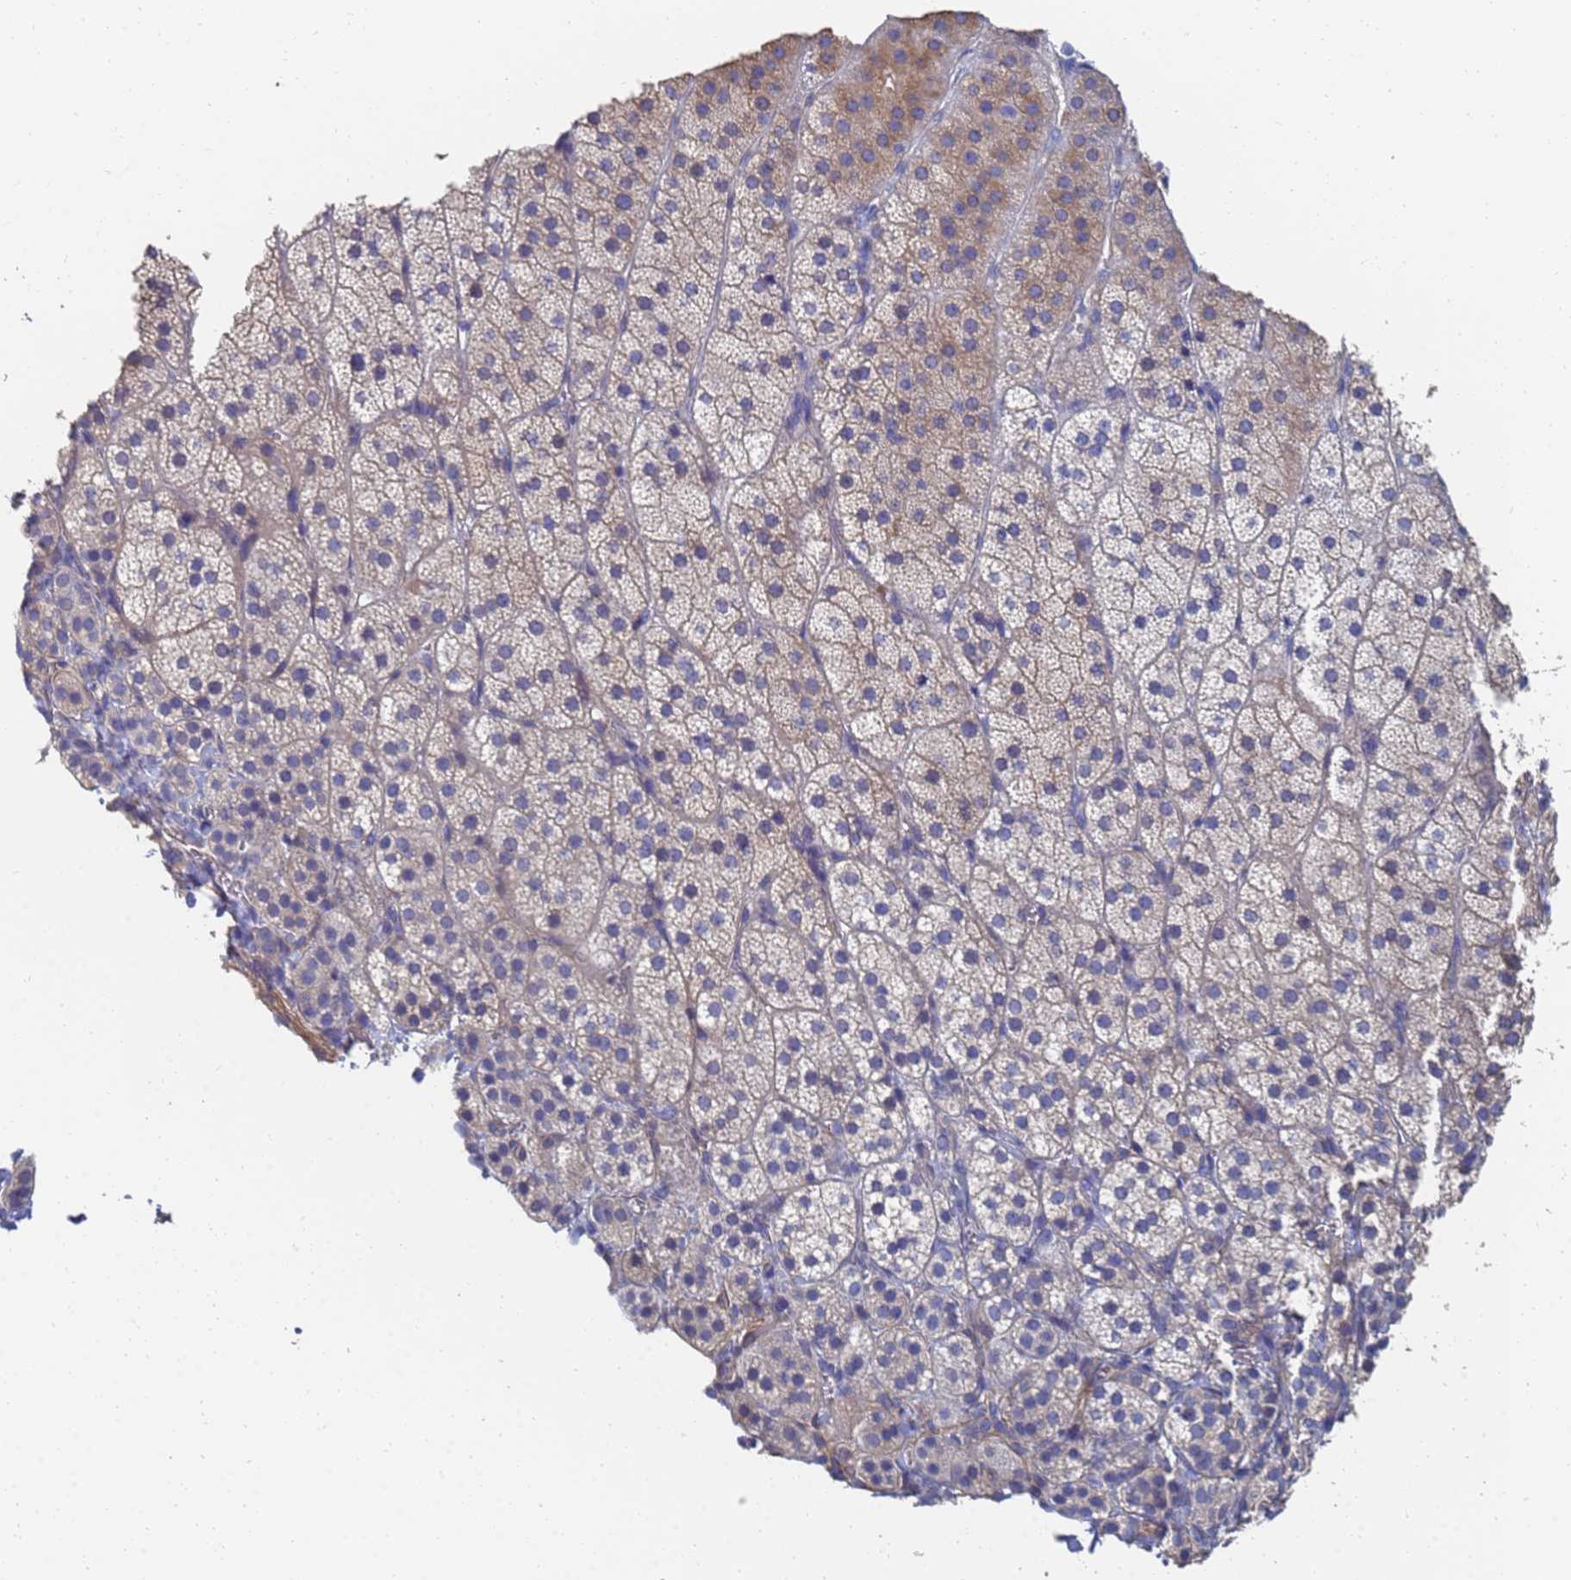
{"staining": {"intensity": "weak", "quantity": "<25%", "location": "cytoplasmic/membranous"}, "tissue": "adrenal gland", "cell_type": "Glandular cells", "image_type": "normal", "snomed": [{"axis": "morphology", "description": "Normal tissue, NOS"}, {"axis": "topography", "description": "Adrenal gland"}], "caption": "High magnification brightfield microscopy of unremarkable adrenal gland stained with DAB (brown) and counterstained with hematoxylin (blue): glandular cells show no significant staining.", "gene": "LBX2", "patient": {"sex": "female", "age": 44}}